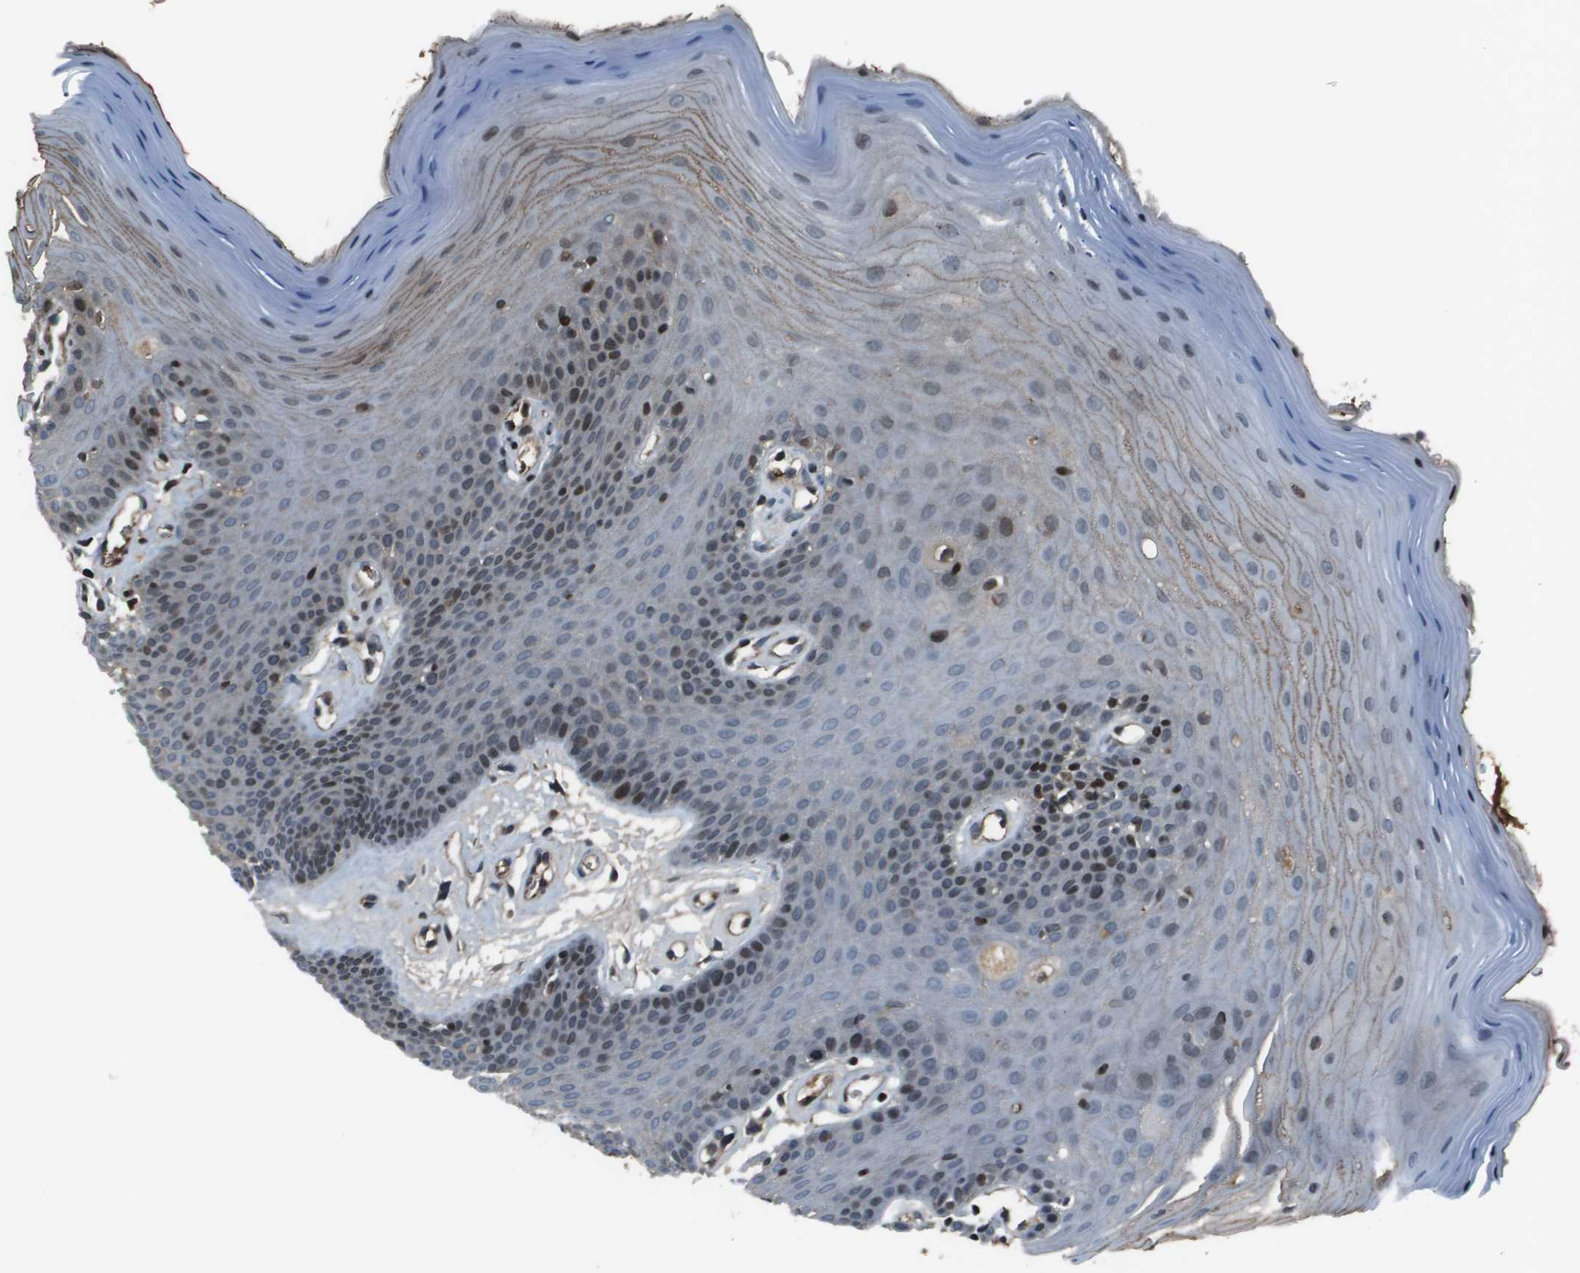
{"staining": {"intensity": "moderate", "quantity": "<25%", "location": "nuclear"}, "tissue": "oral mucosa", "cell_type": "Squamous epithelial cells", "image_type": "normal", "snomed": [{"axis": "morphology", "description": "Normal tissue, NOS"}, {"axis": "morphology", "description": "Squamous cell carcinoma, NOS"}, {"axis": "topography", "description": "Skeletal muscle"}, {"axis": "topography", "description": "Adipose tissue"}, {"axis": "topography", "description": "Vascular tissue"}, {"axis": "topography", "description": "Oral tissue"}, {"axis": "topography", "description": "Peripheral nerve tissue"}, {"axis": "topography", "description": "Head-Neck"}], "caption": "A low amount of moderate nuclear expression is identified in about <25% of squamous epithelial cells in normal oral mucosa.", "gene": "CXCL12", "patient": {"sex": "male", "age": 71}}